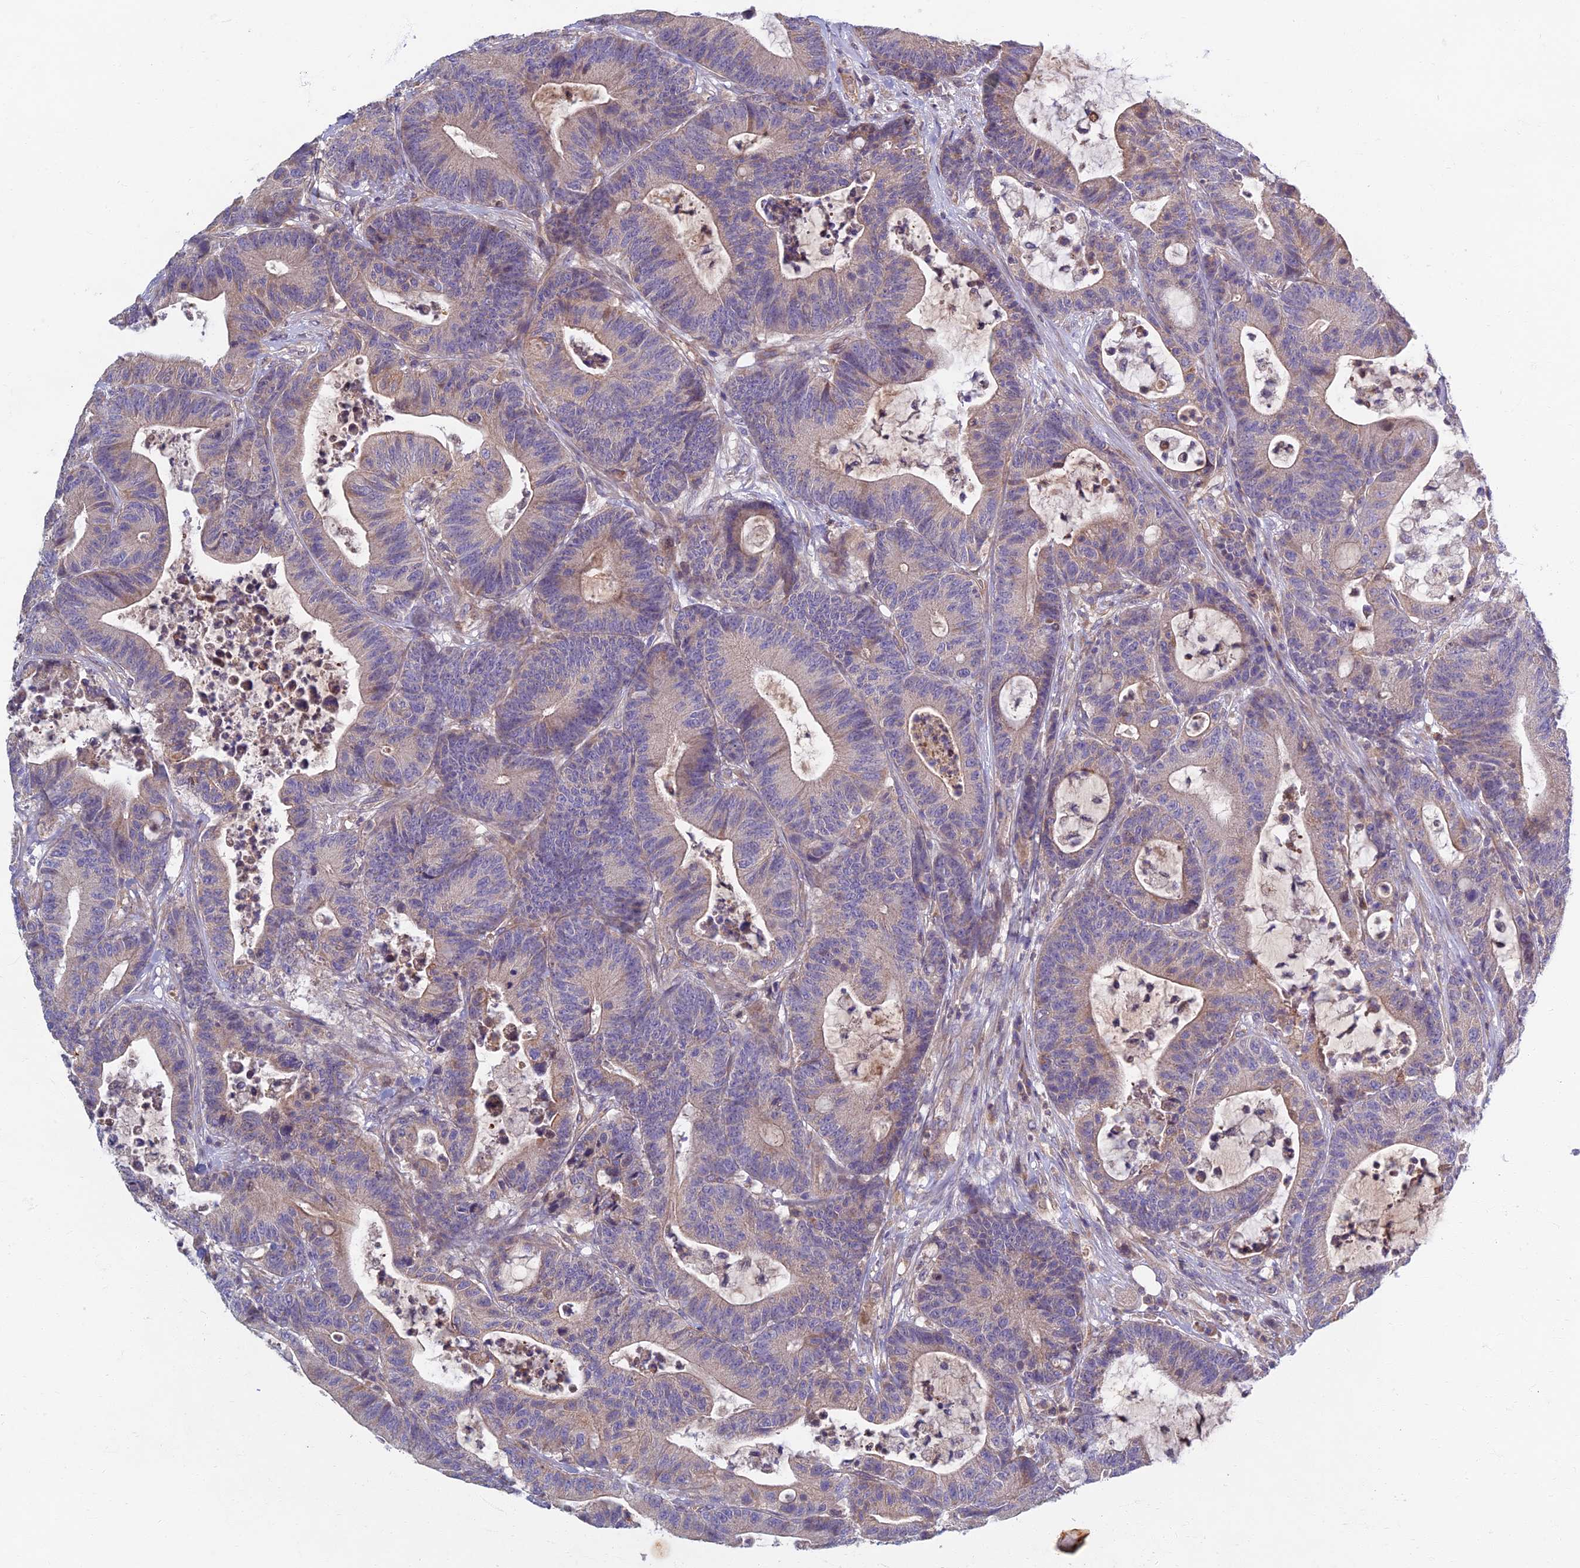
{"staining": {"intensity": "weak", "quantity": "<25%", "location": "cytoplasmic/membranous"}, "tissue": "colorectal cancer", "cell_type": "Tumor cells", "image_type": "cancer", "snomed": [{"axis": "morphology", "description": "Adenocarcinoma, NOS"}, {"axis": "topography", "description": "Colon"}], "caption": "Immunohistochemistry histopathology image of human colorectal cancer stained for a protein (brown), which shows no positivity in tumor cells.", "gene": "SOGA1", "patient": {"sex": "female", "age": 84}}